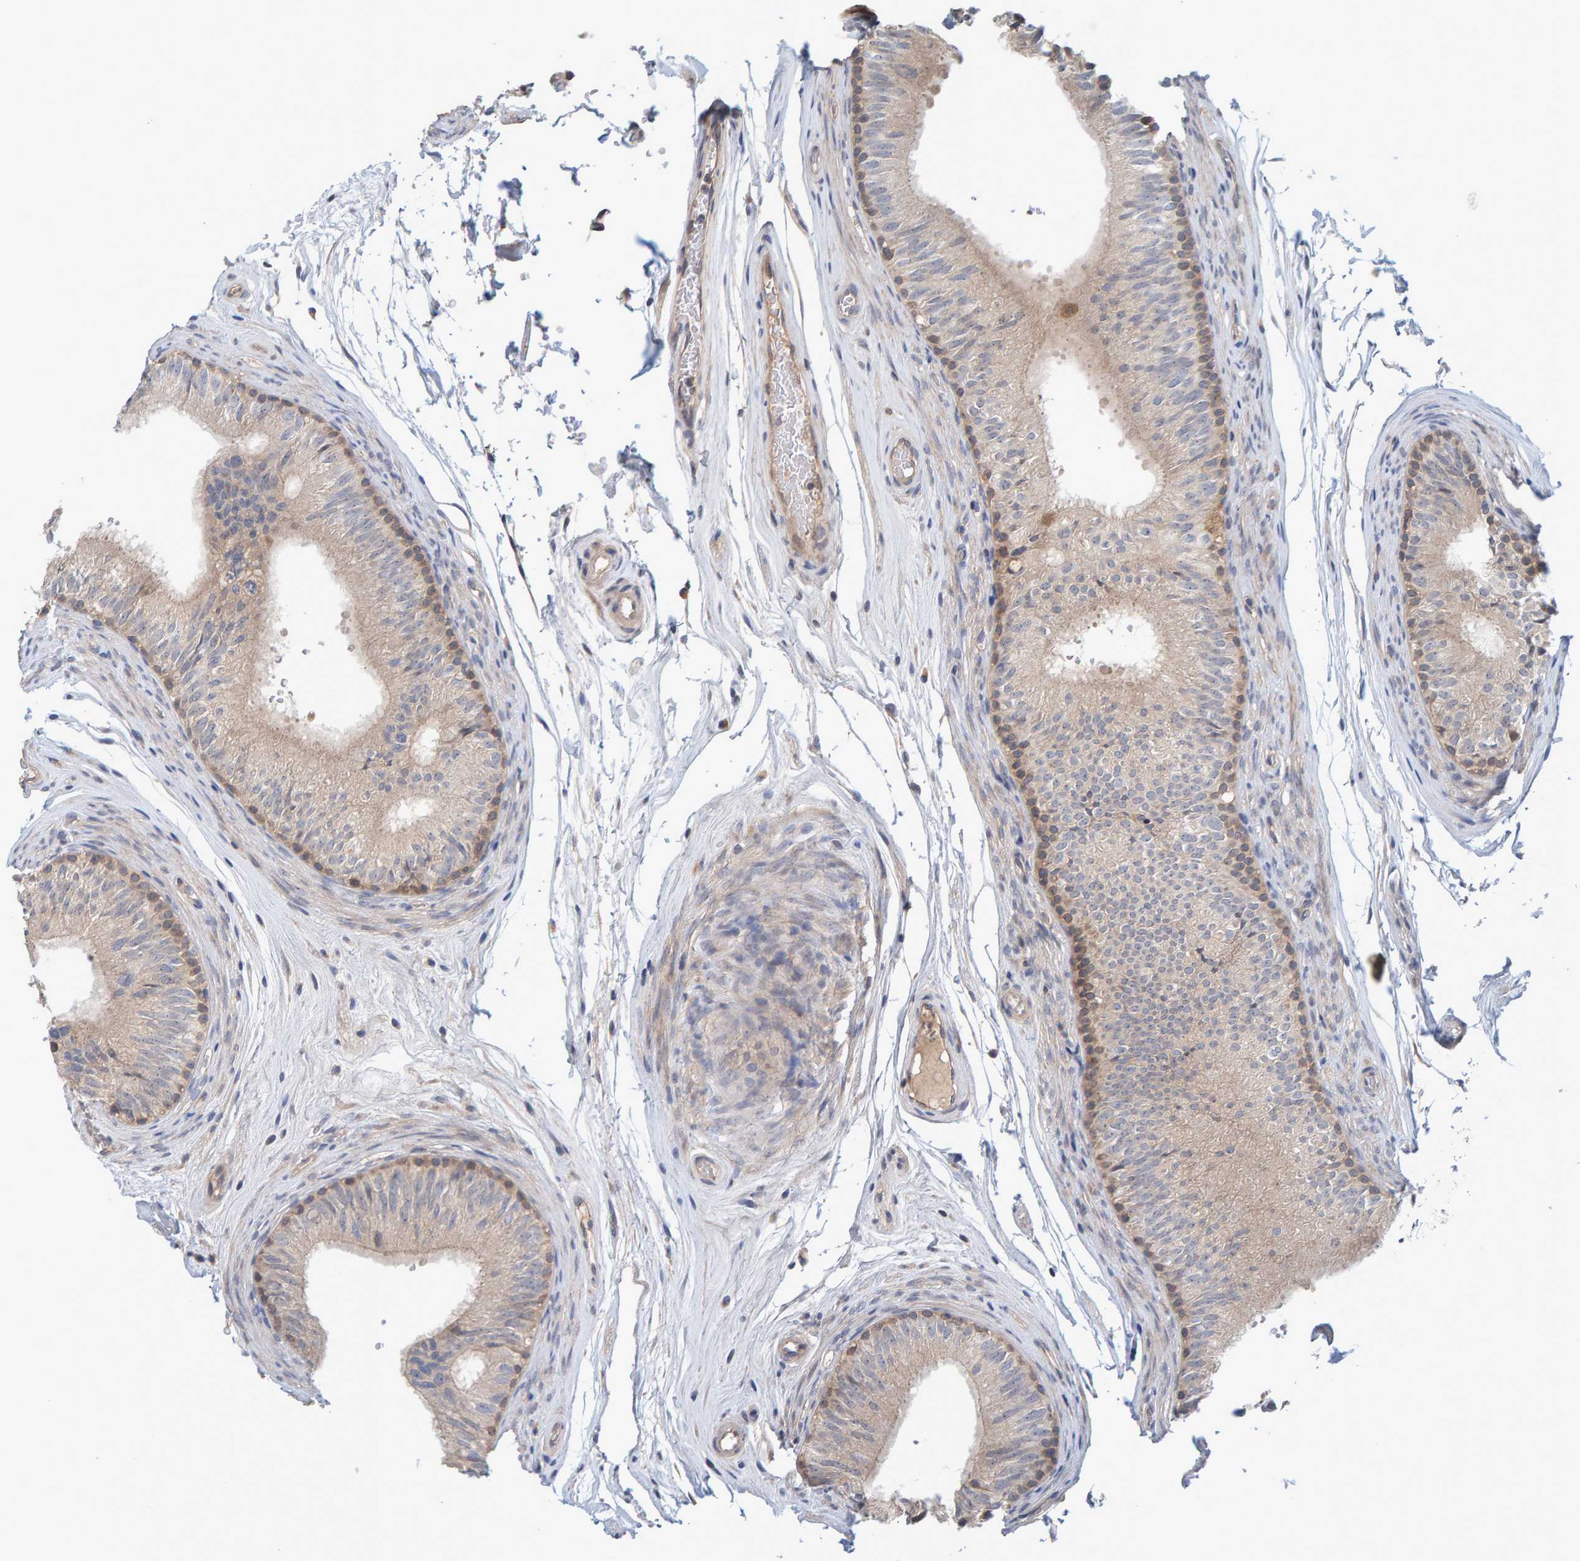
{"staining": {"intensity": "weak", "quantity": ">75%", "location": "cytoplasmic/membranous"}, "tissue": "epididymis", "cell_type": "Glandular cells", "image_type": "normal", "snomed": [{"axis": "morphology", "description": "Normal tissue, NOS"}, {"axis": "topography", "description": "Epididymis"}], "caption": "This is a photomicrograph of IHC staining of benign epididymis, which shows weak expression in the cytoplasmic/membranous of glandular cells.", "gene": "TATDN1", "patient": {"sex": "male", "age": 36}}